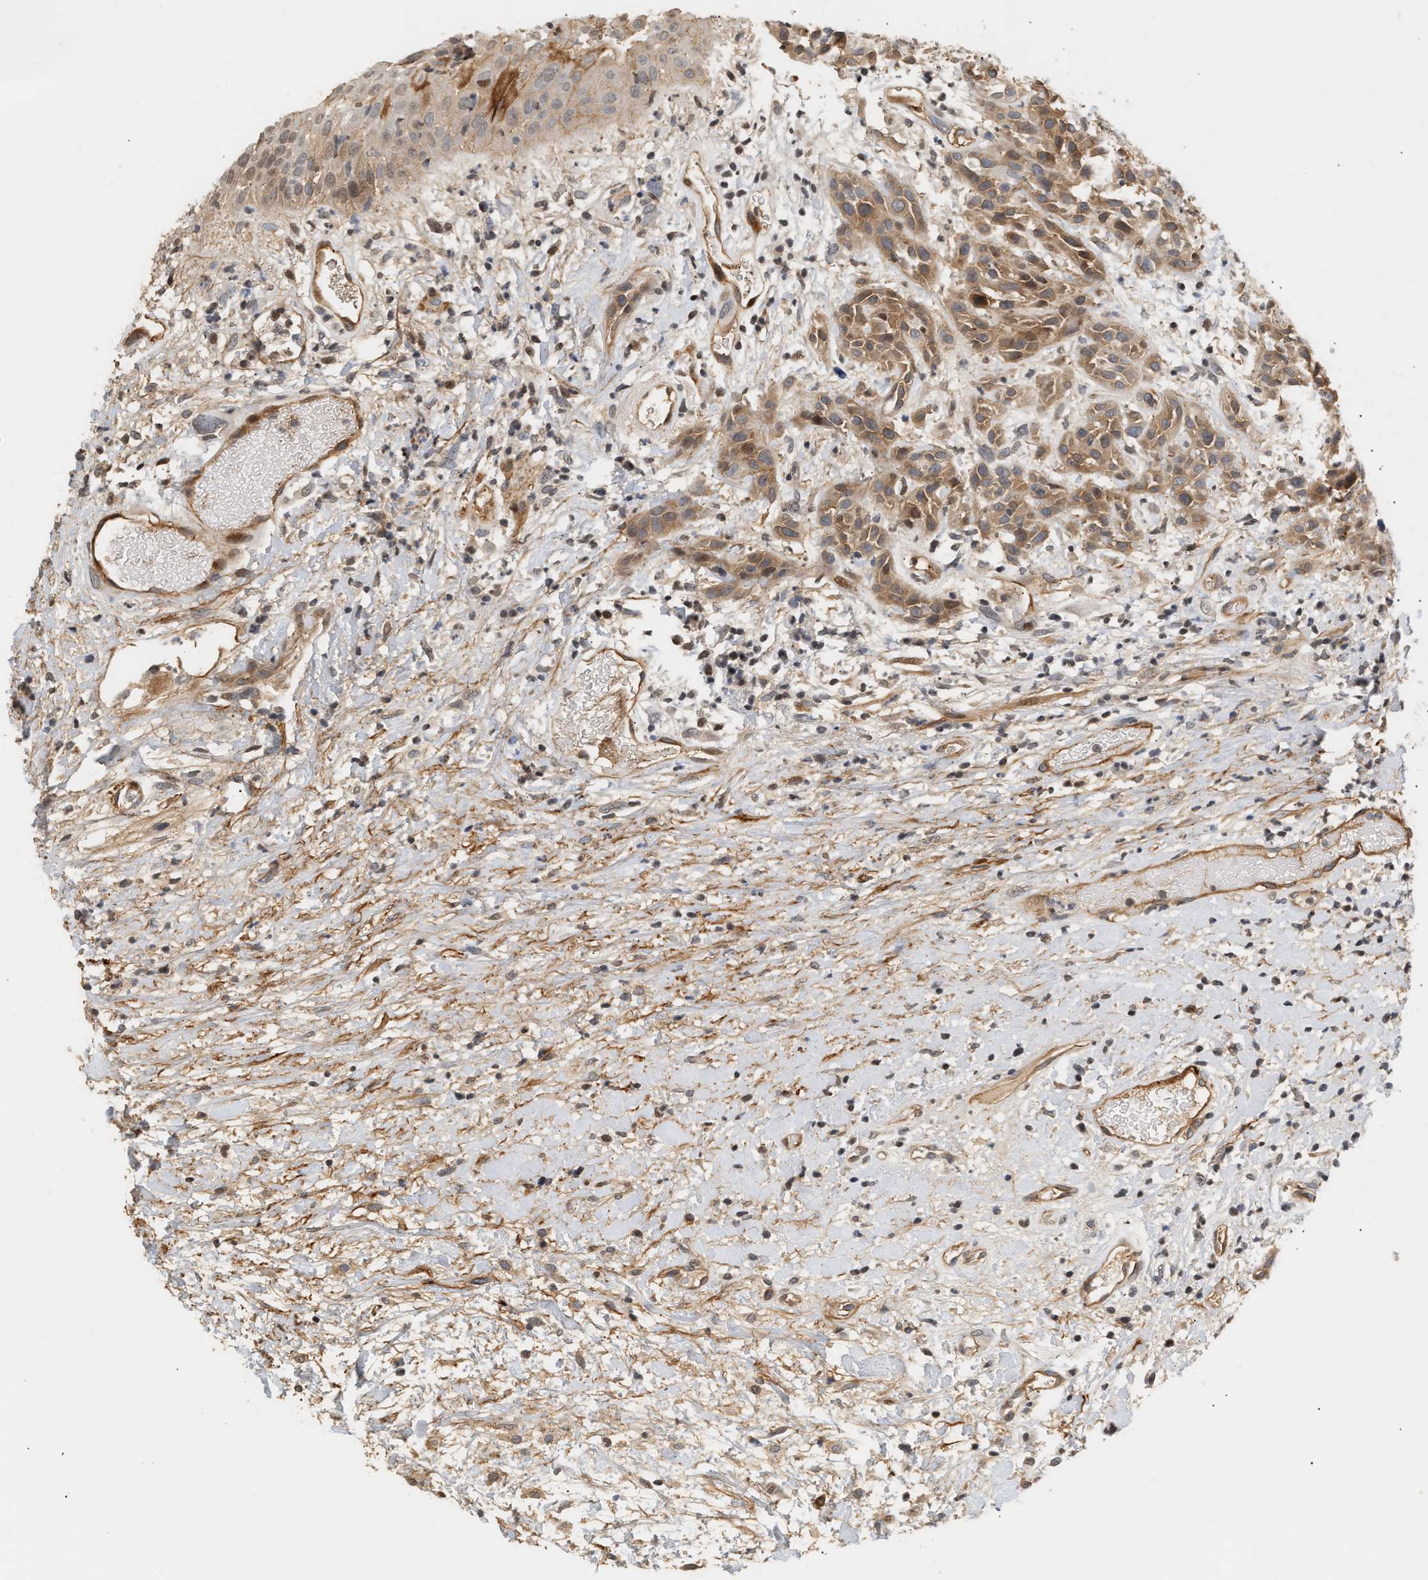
{"staining": {"intensity": "moderate", "quantity": ">75%", "location": "cytoplasmic/membranous"}, "tissue": "head and neck cancer", "cell_type": "Tumor cells", "image_type": "cancer", "snomed": [{"axis": "morphology", "description": "Normal tissue, NOS"}, {"axis": "morphology", "description": "Squamous cell carcinoma, NOS"}, {"axis": "topography", "description": "Cartilage tissue"}, {"axis": "topography", "description": "Head-Neck"}], "caption": "Human head and neck cancer stained with a protein marker shows moderate staining in tumor cells.", "gene": "PLXND1", "patient": {"sex": "male", "age": 62}}